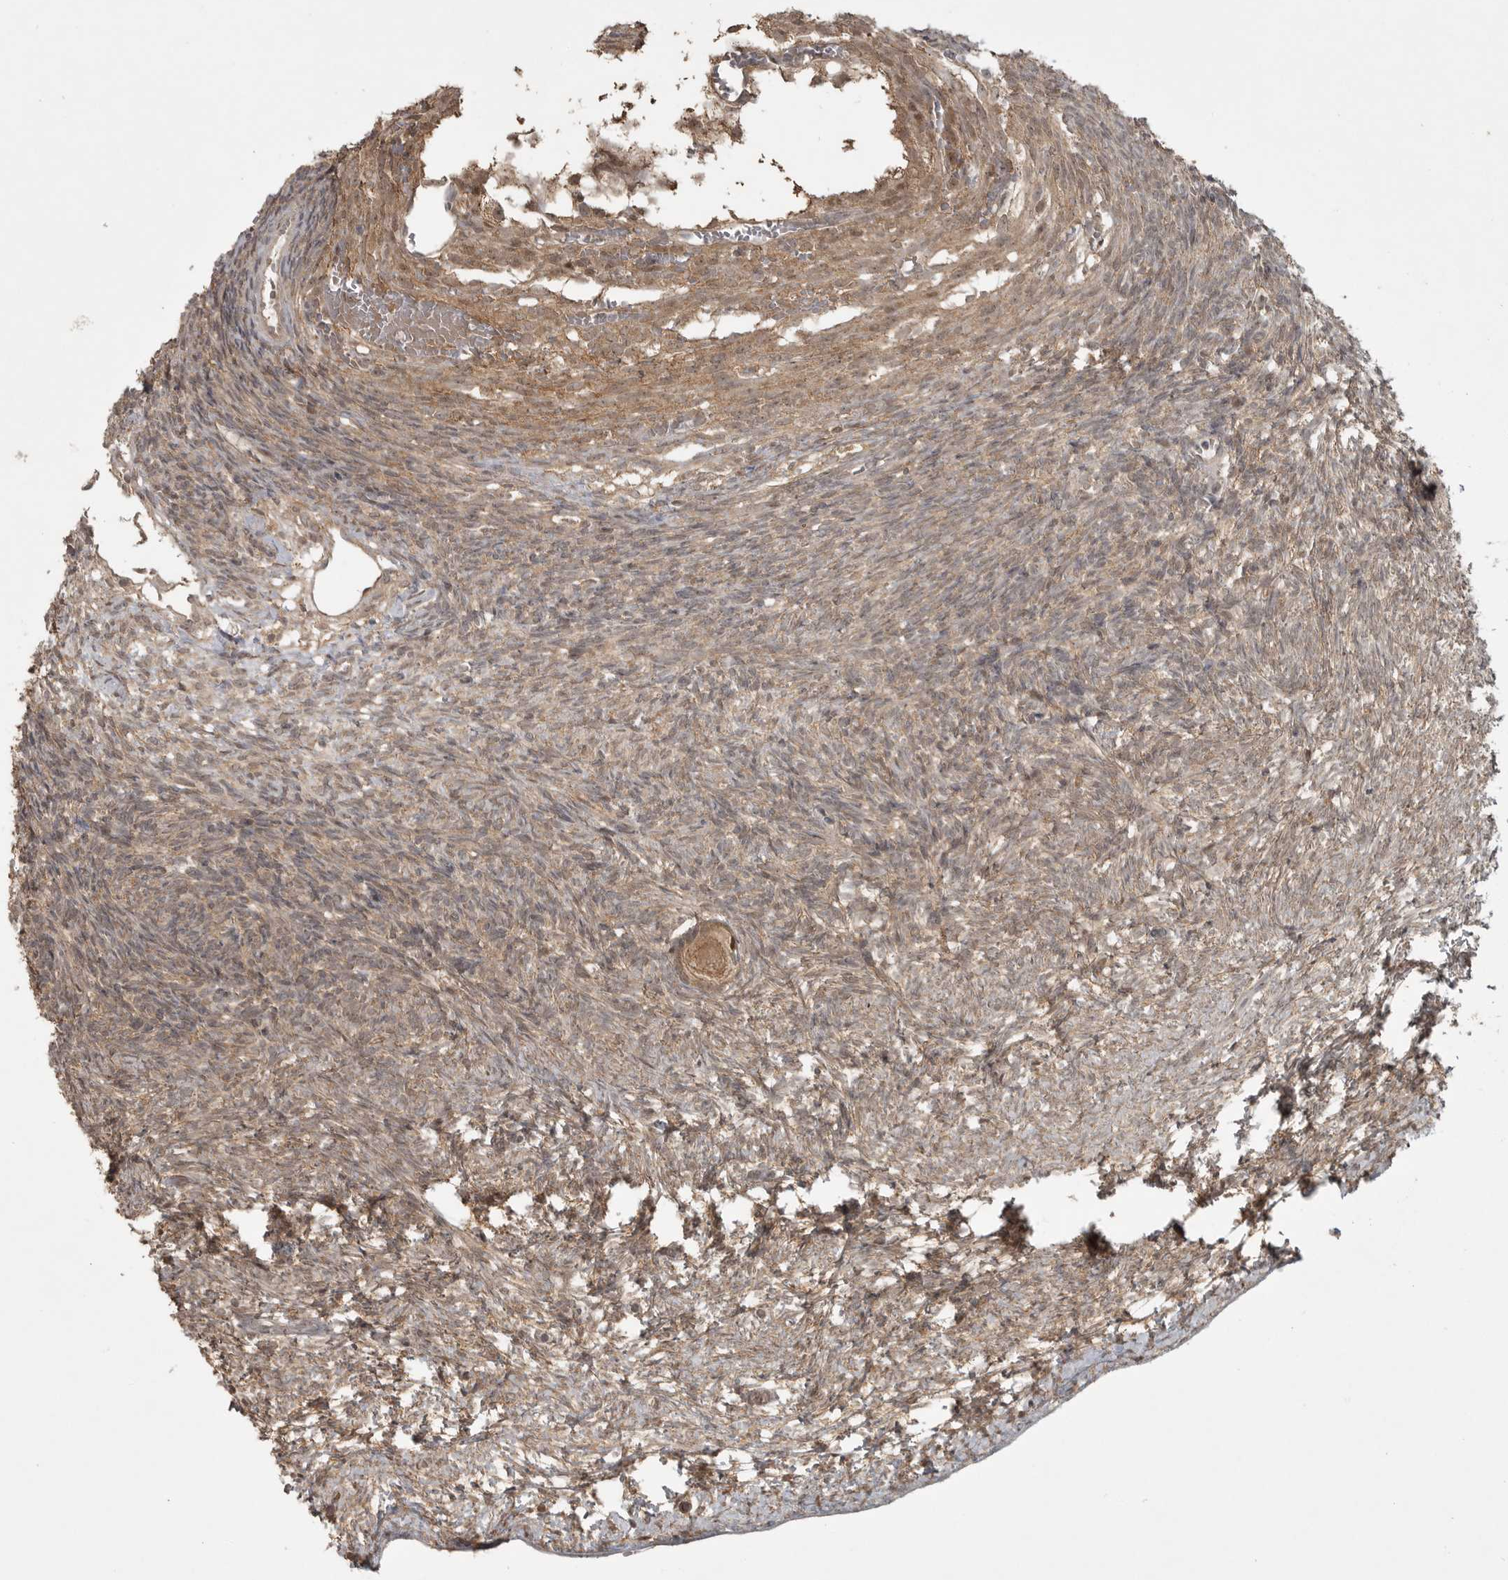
{"staining": {"intensity": "moderate", "quantity": ">75%", "location": "cytoplasmic/membranous"}, "tissue": "ovary", "cell_type": "Follicle cells", "image_type": "normal", "snomed": [{"axis": "morphology", "description": "Normal tissue, NOS"}, {"axis": "topography", "description": "Ovary"}], "caption": "Immunohistochemical staining of normal human ovary shows medium levels of moderate cytoplasmic/membranous expression in about >75% of follicle cells. The staining was performed using DAB, with brown indicating positive protein expression. Nuclei are stained blue with hematoxylin.", "gene": "LLGL1", "patient": {"sex": "female", "age": 34}}